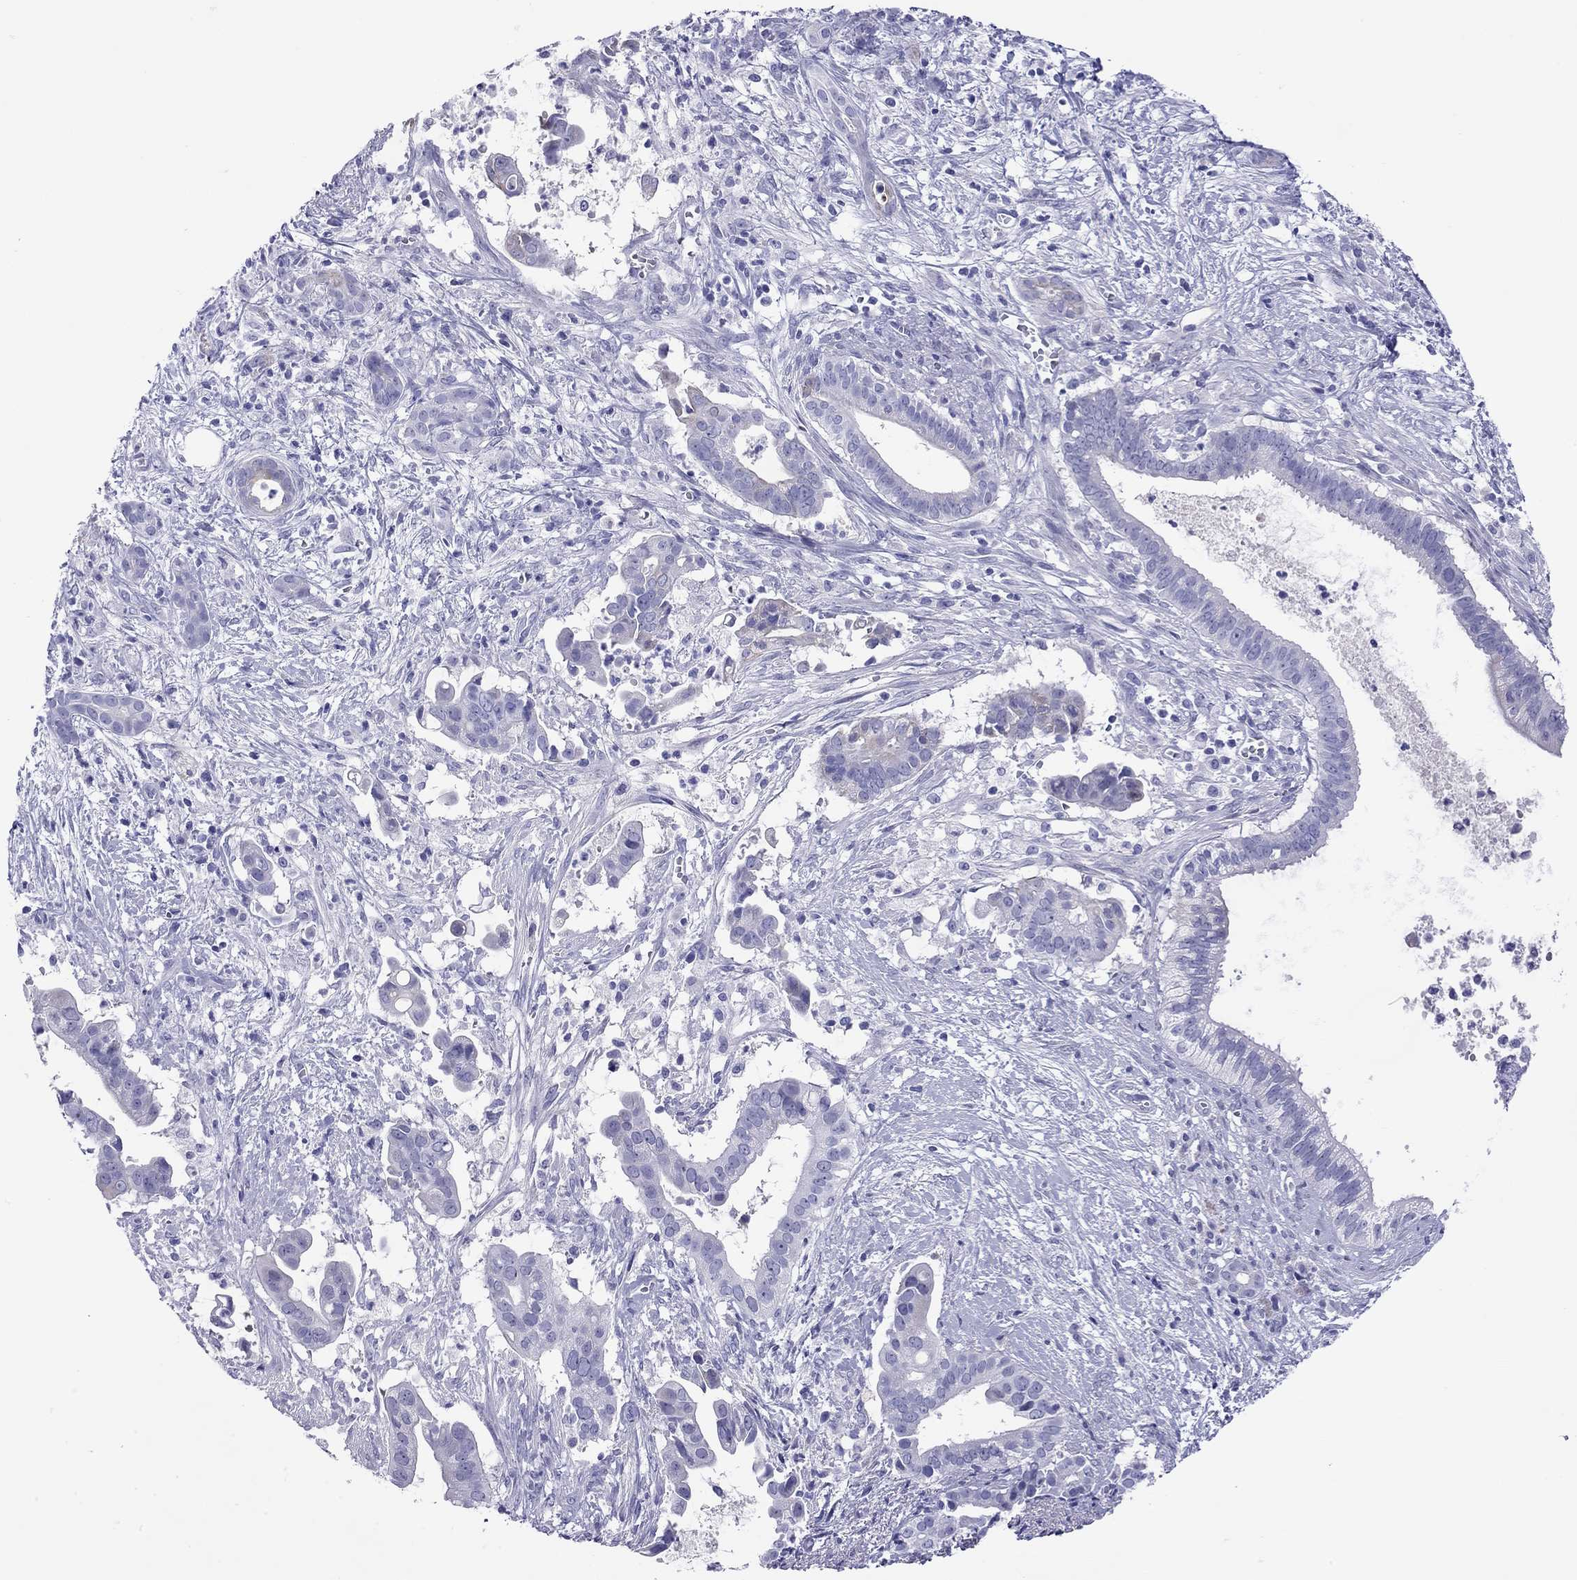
{"staining": {"intensity": "negative", "quantity": "none", "location": "none"}, "tissue": "pancreatic cancer", "cell_type": "Tumor cells", "image_type": "cancer", "snomed": [{"axis": "morphology", "description": "Adenocarcinoma, NOS"}, {"axis": "topography", "description": "Pancreas"}], "caption": "An image of pancreatic adenocarcinoma stained for a protein shows no brown staining in tumor cells. Nuclei are stained in blue.", "gene": "CMYA5", "patient": {"sex": "male", "age": 61}}